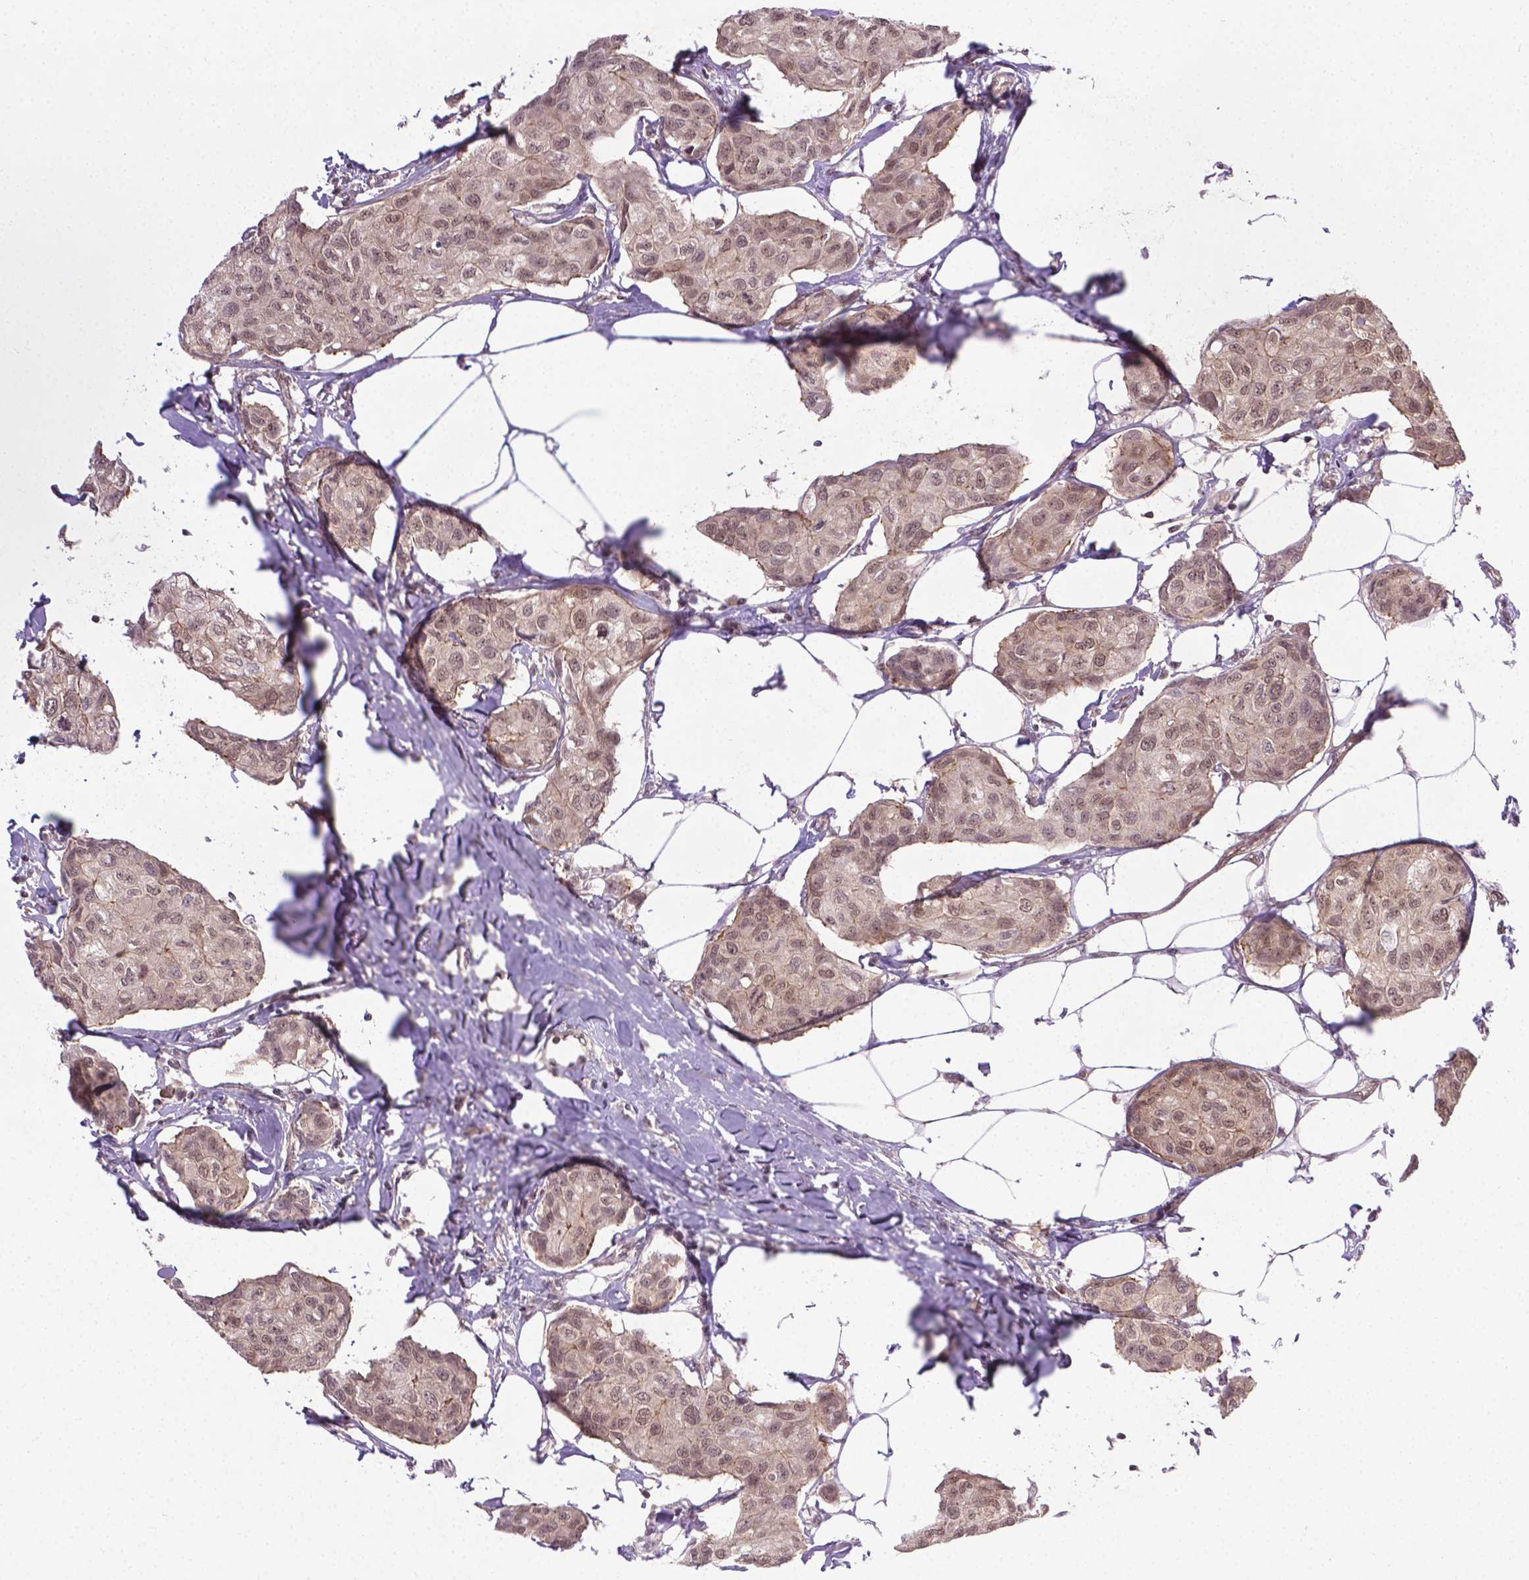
{"staining": {"intensity": "weak", "quantity": ">75%", "location": "nuclear"}, "tissue": "breast cancer", "cell_type": "Tumor cells", "image_type": "cancer", "snomed": [{"axis": "morphology", "description": "Duct carcinoma"}, {"axis": "topography", "description": "Breast"}], "caption": "About >75% of tumor cells in breast intraductal carcinoma show weak nuclear protein staining as visualized by brown immunohistochemical staining.", "gene": "ANKRD54", "patient": {"sex": "female", "age": 80}}